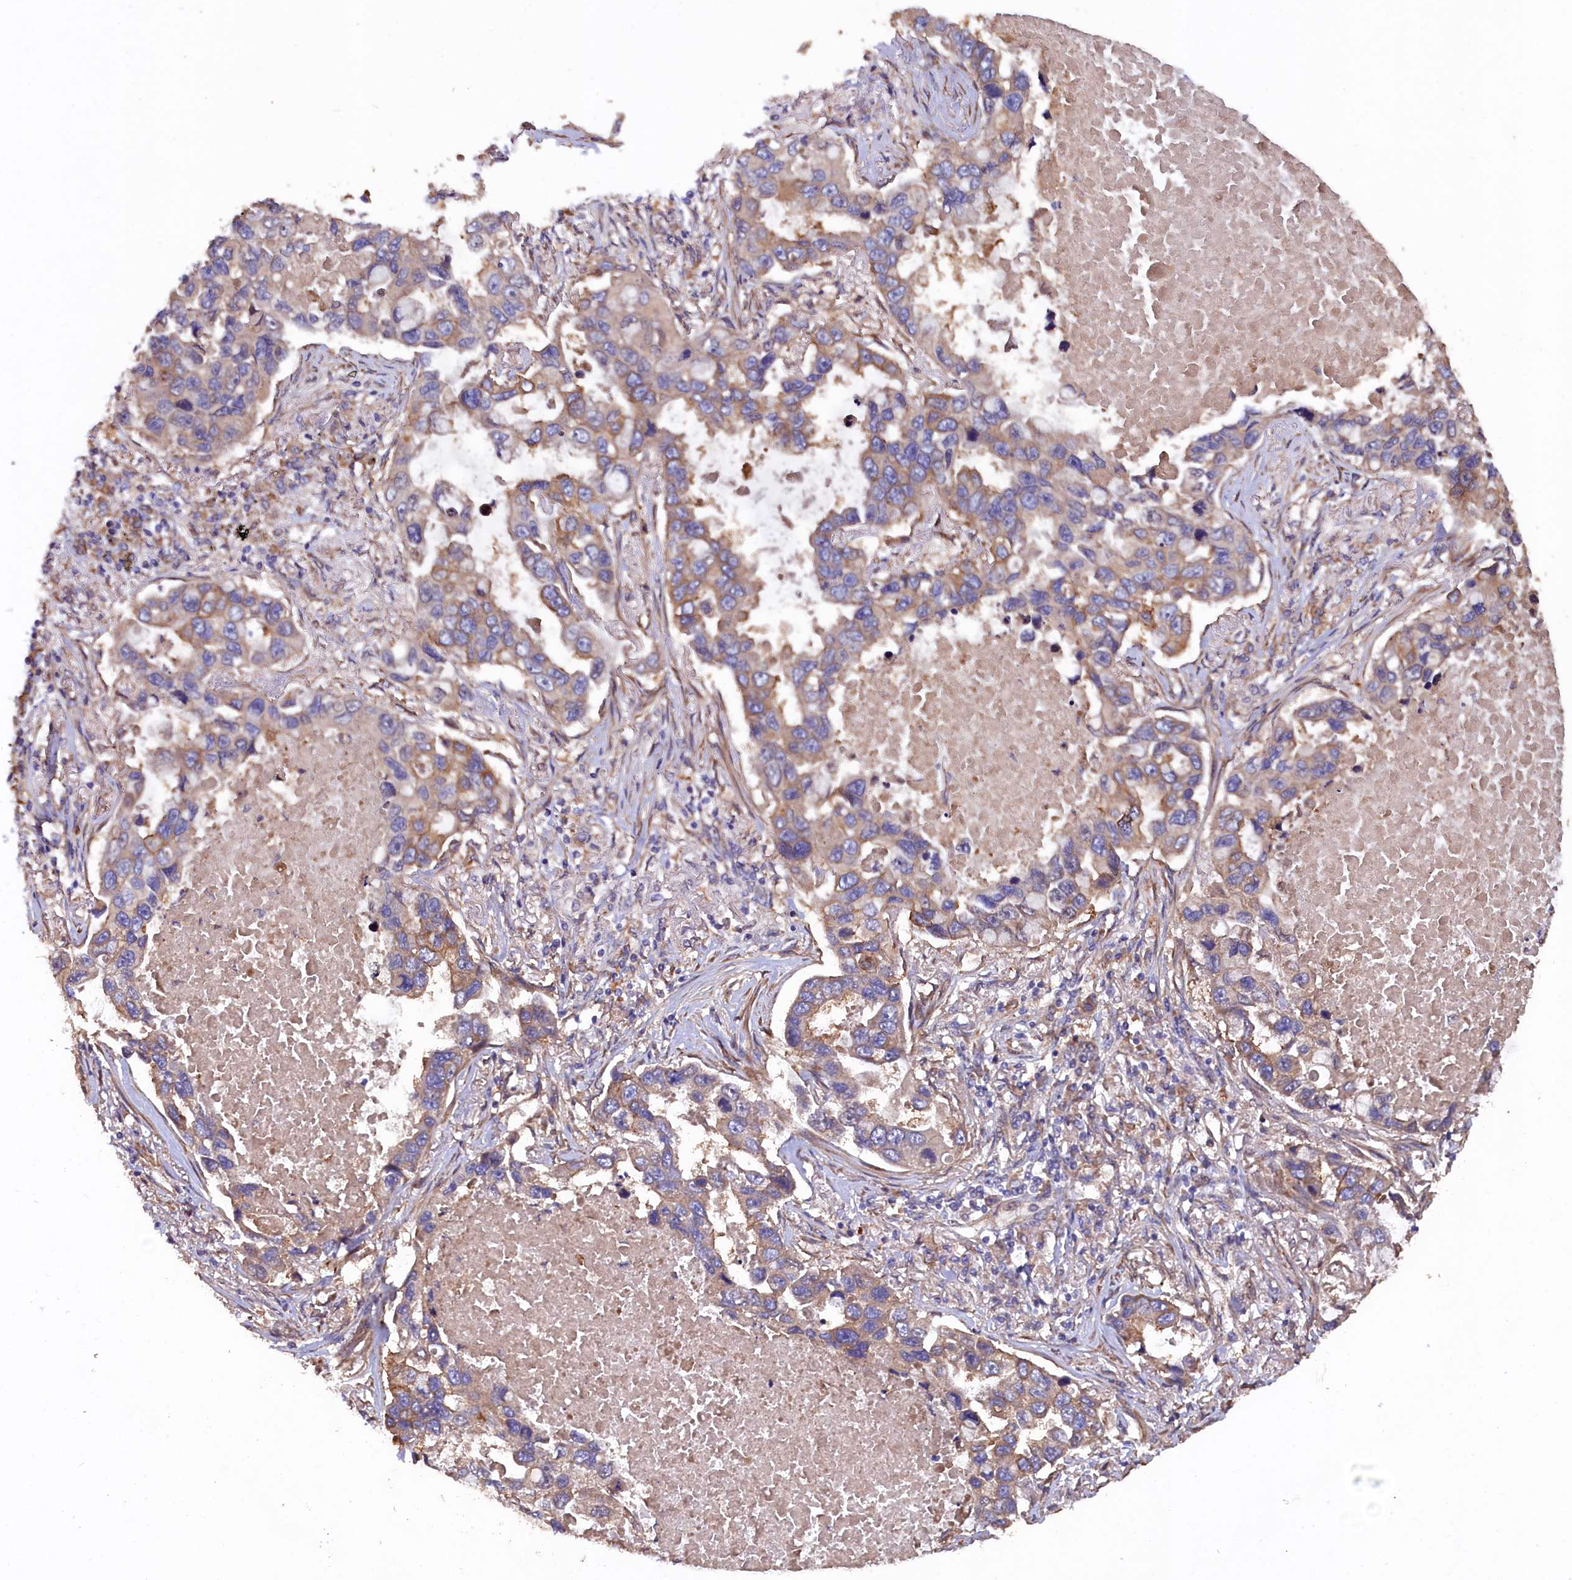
{"staining": {"intensity": "moderate", "quantity": "<25%", "location": "cytoplasmic/membranous"}, "tissue": "lung cancer", "cell_type": "Tumor cells", "image_type": "cancer", "snomed": [{"axis": "morphology", "description": "Adenocarcinoma, NOS"}, {"axis": "topography", "description": "Lung"}], "caption": "The image shows immunohistochemical staining of lung cancer (adenocarcinoma). There is moderate cytoplasmic/membranous staining is seen in approximately <25% of tumor cells.", "gene": "GREB1L", "patient": {"sex": "male", "age": 64}}